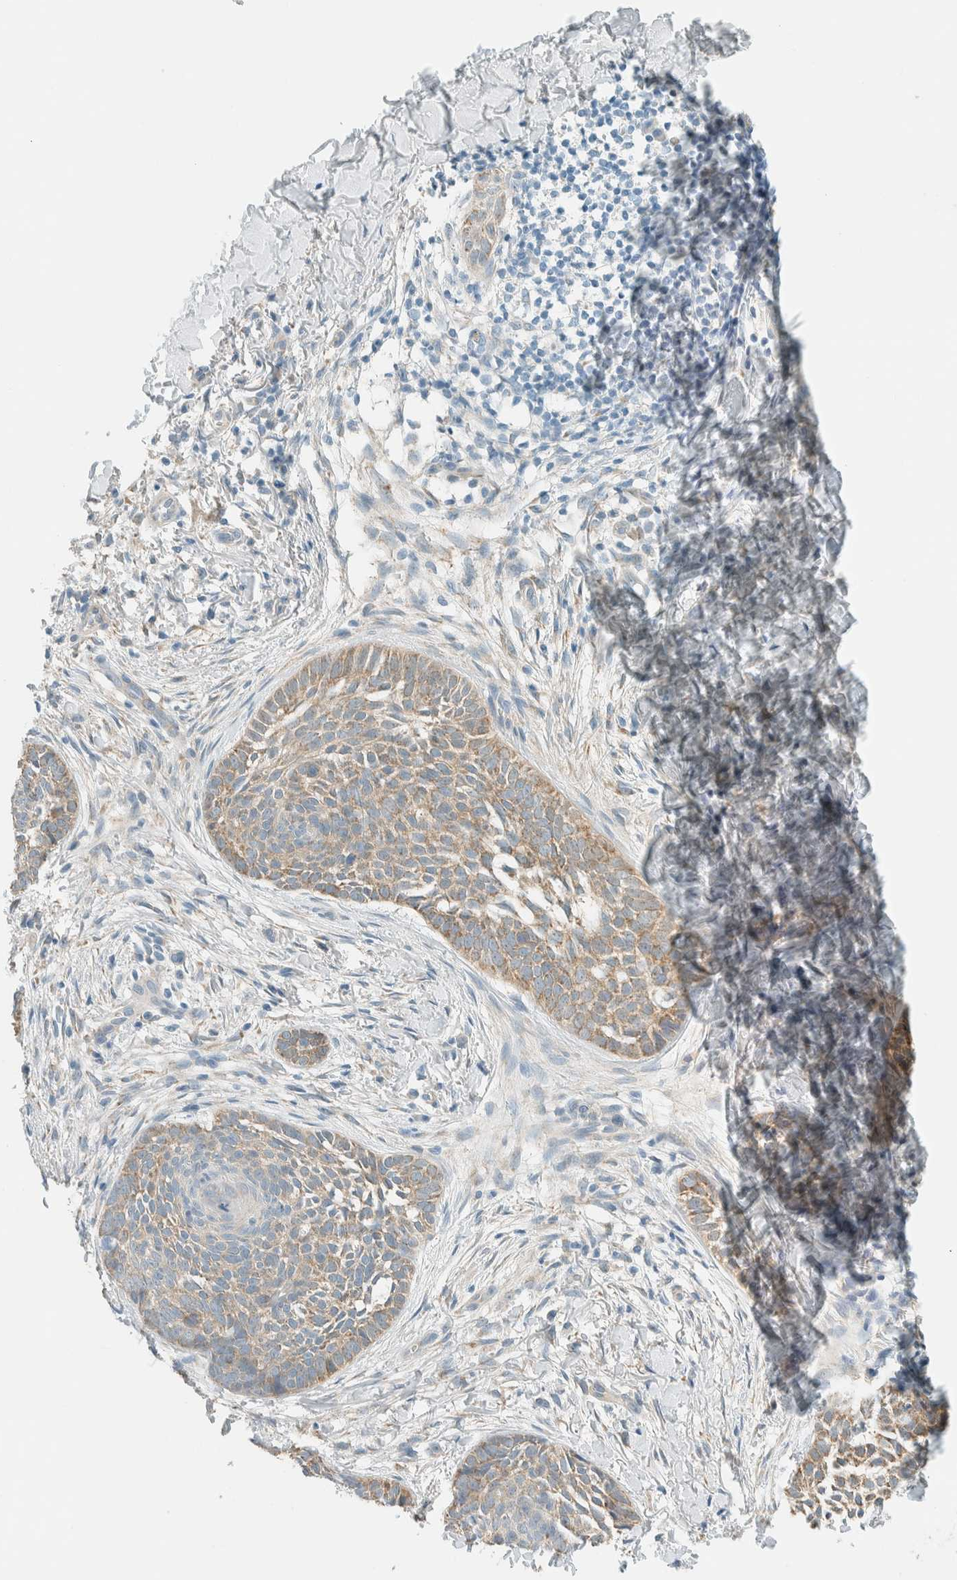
{"staining": {"intensity": "weak", "quantity": ">75%", "location": "cytoplasmic/membranous"}, "tissue": "skin cancer", "cell_type": "Tumor cells", "image_type": "cancer", "snomed": [{"axis": "morphology", "description": "Normal tissue, NOS"}, {"axis": "morphology", "description": "Basal cell carcinoma"}, {"axis": "topography", "description": "Skin"}], "caption": "A brown stain highlights weak cytoplasmic/membranous staining of a protein in skin basal cell carcinoma tumor cells.", "gene": "ALDH7A1", "patient": {"sex": "male", "age": 67}}